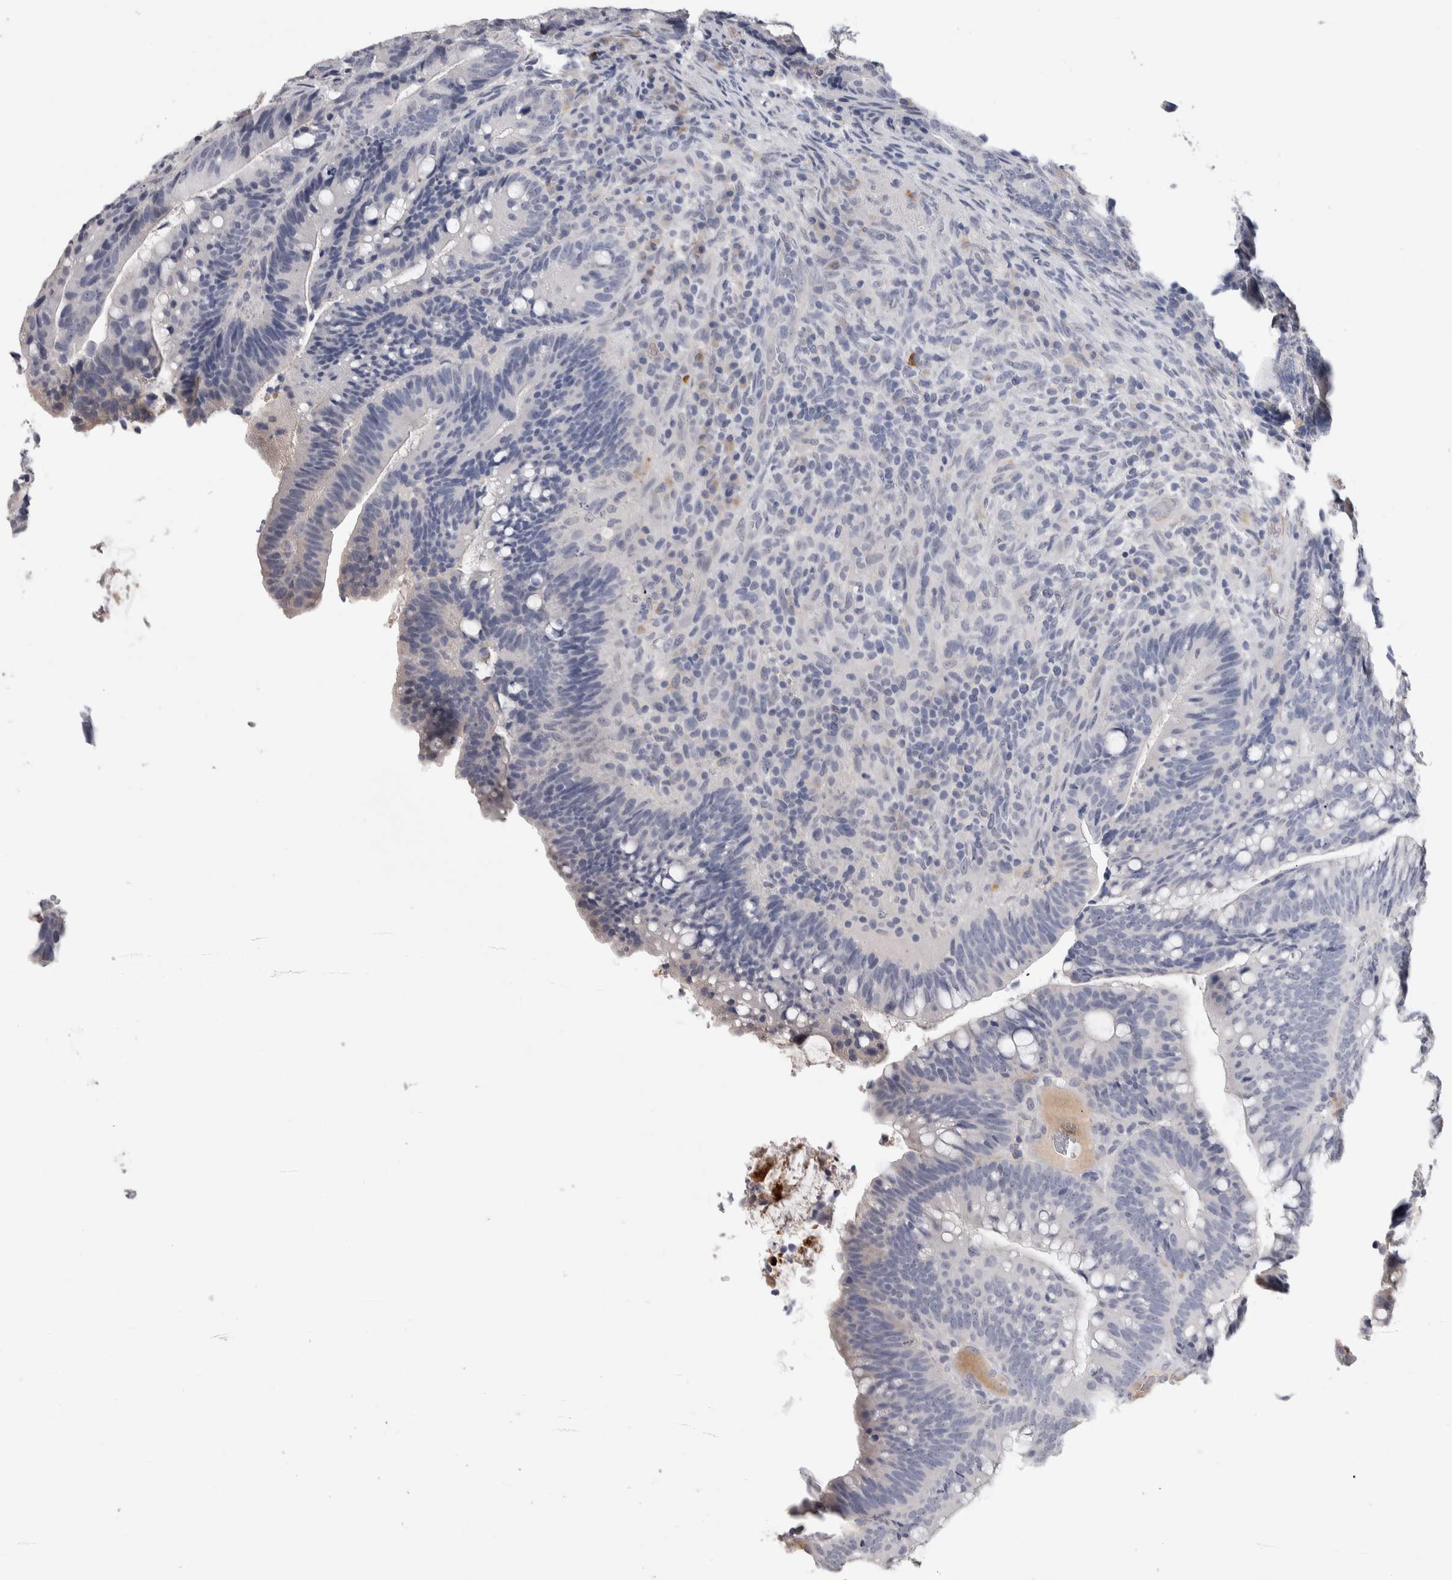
{"staining": {"intensity": "negative", "quantity": "none", "location": "none"}, "tissue": "colorectal cancer", "cell_type": "Tumor cells", "image_type": "cancer", "snomed": [{"axis": "morphology", "description": "Adenocarcinoma, NOS"}, {"axis": "topography", "description": "Colon"}], "caption": "Tumor cells show no significant protein staining in colorectal cancer.", "gene": "TMEM102", "patient": {"sex": "female", "age": 66}}